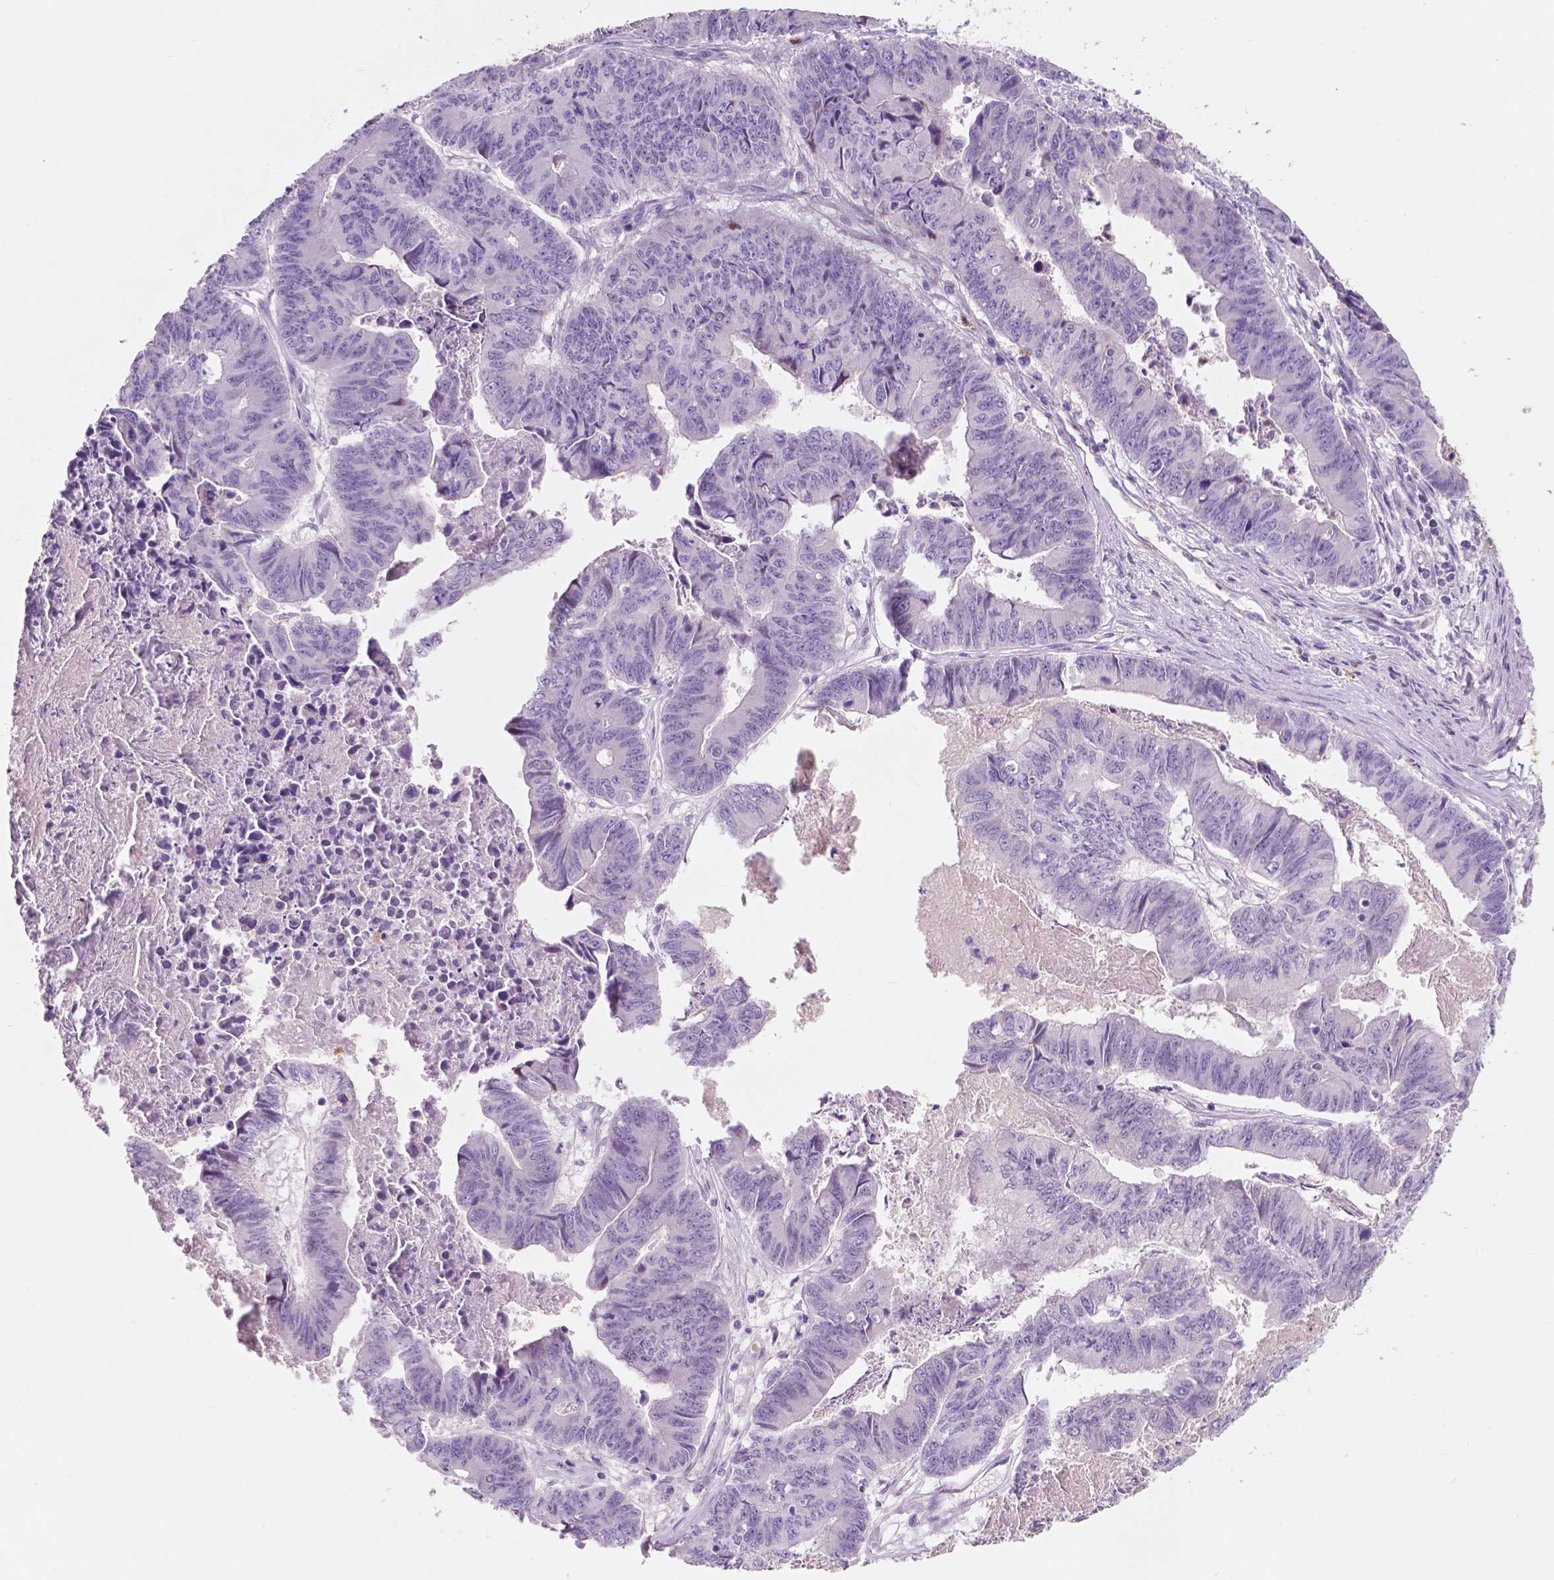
{"staining": {"intensity": "negative", "quantity": "none", "location": "none"}, "tissue": "stomach cancer", "cell_type": "Tumor cells", "image_type": "cancer", "snomed": [{"axis": "morphology", "description": "Adenocarcinoma, NOS"}, {"axis": "topography", "description": "Stomach, lower"}], "caption": "Human stomach cancer (adenocarcinoma) stained for a protein using IHC displays no staining in tumor cells.", "gene": "CUZD1", "patient": {"sex": "male", "age": 77}}